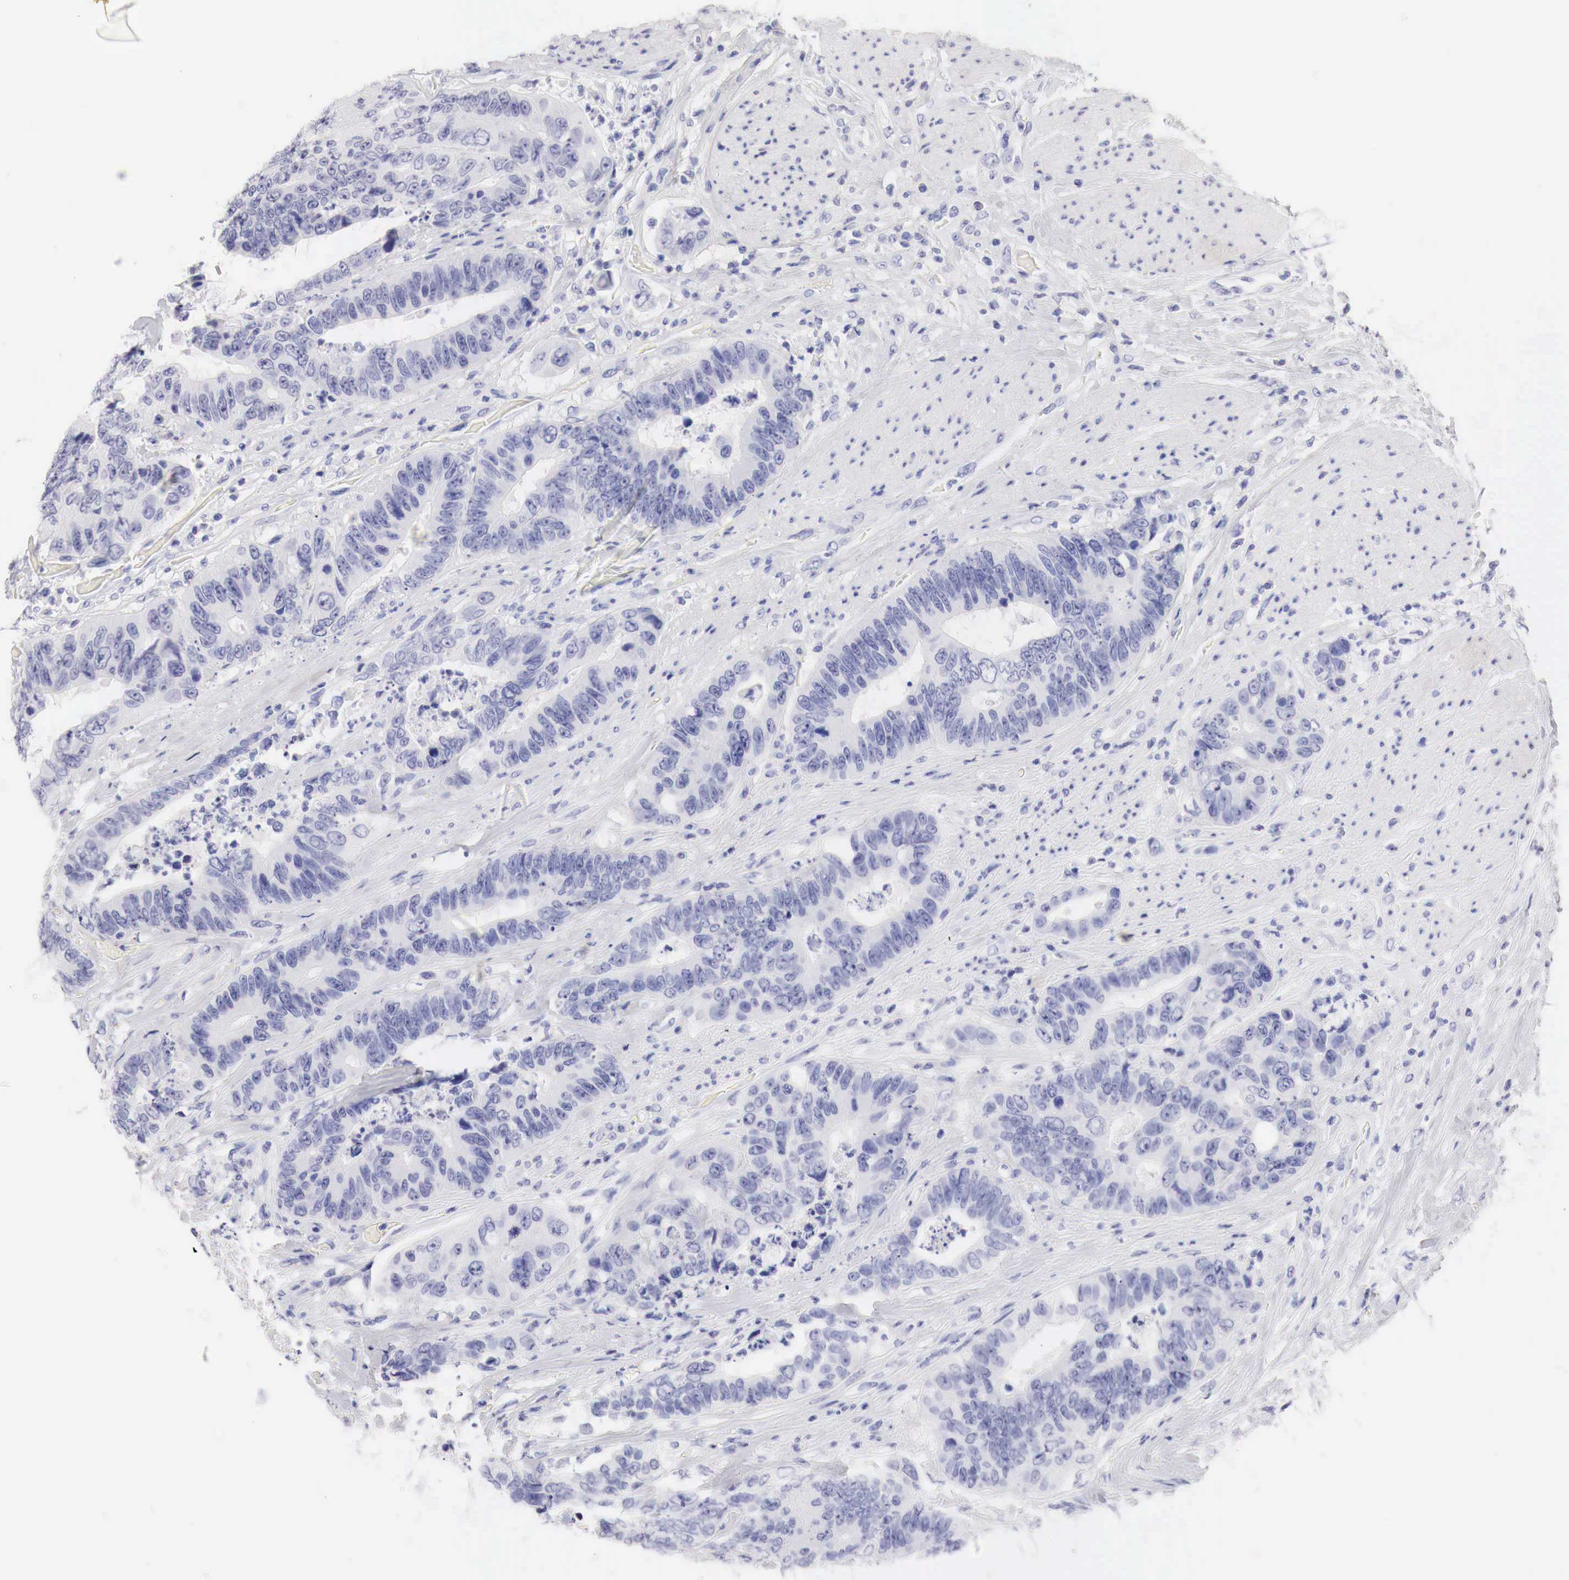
{"staining": {"intensity": "negative", "quantity": "none", "location": "none"}, "tissue": "colorectal cancer", "cell_type": "Tumor cells", "image_type": "cancer", "snomed": [{"axis": "morphology", "description": "Adenocarcinoma, NOS"}, {"axis": "topography", "description": "Rectum"}], "caption": "A photomicrograph of colorectal adenocarcinoma stained for a protein displays no brown staining in tumor cells.", "gene": "TYR", "patient": {"sex": "female", "age": 65}}